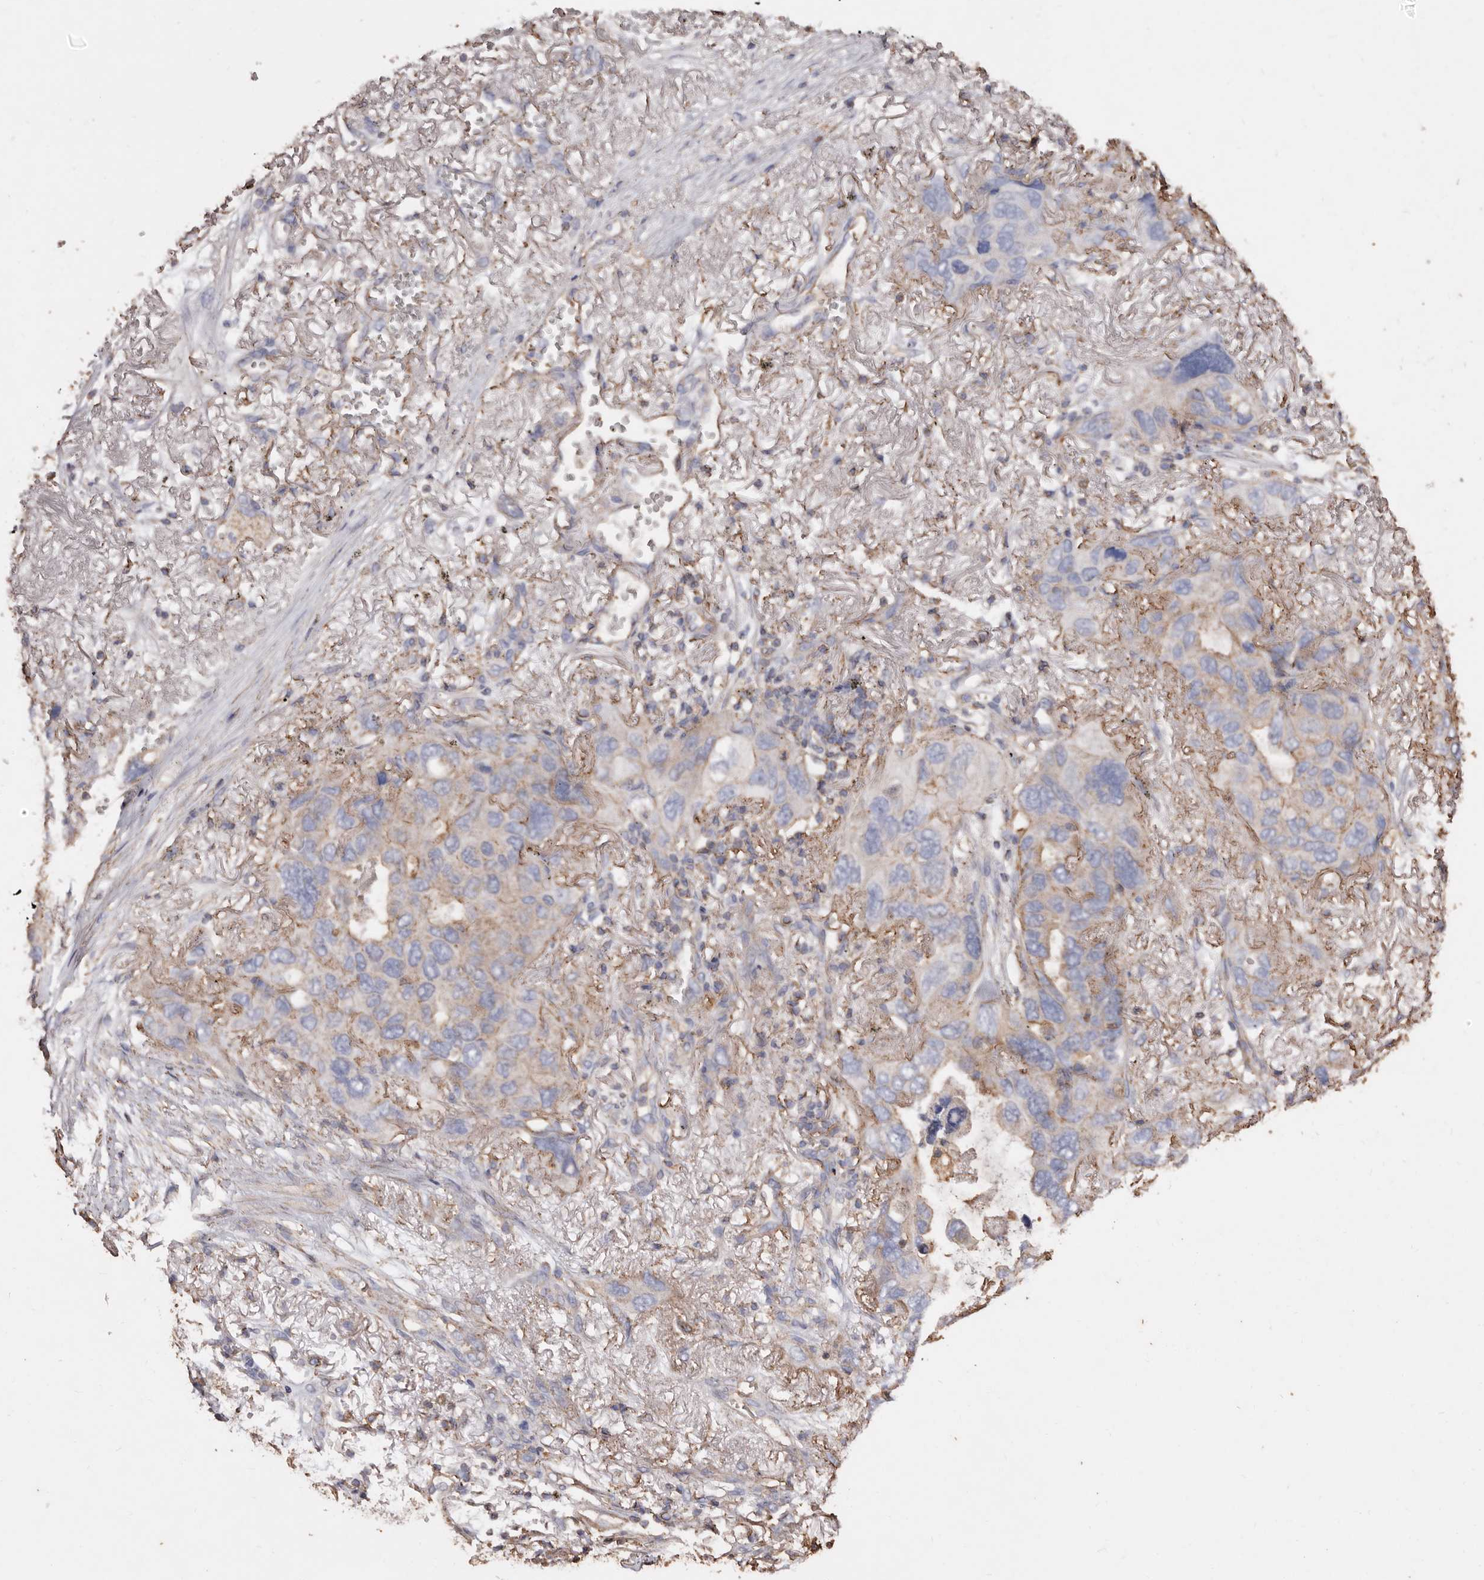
{"staining": {"intensity": "moderate", "quantity": "<25%", "location": "cytoplasmic/membranous"}, "tissue": "lung cancer", "cell_type": "Tumor cells", "image_type": "cancer", "snomed": [{"axis": "morphology", "description": "Squamous cell carcinoma, NOS"}, {"axis": "topography", "description": "Lung"}], "caption": "A histopathology image showing moderate cytoplasmic/membranous staining in approximately <25% of tumor cells in lung cancer, as visualized by brown immunohistochemical staining.", "gene": "COQ8B", "patient": {"sex": "female", "age": 73}}